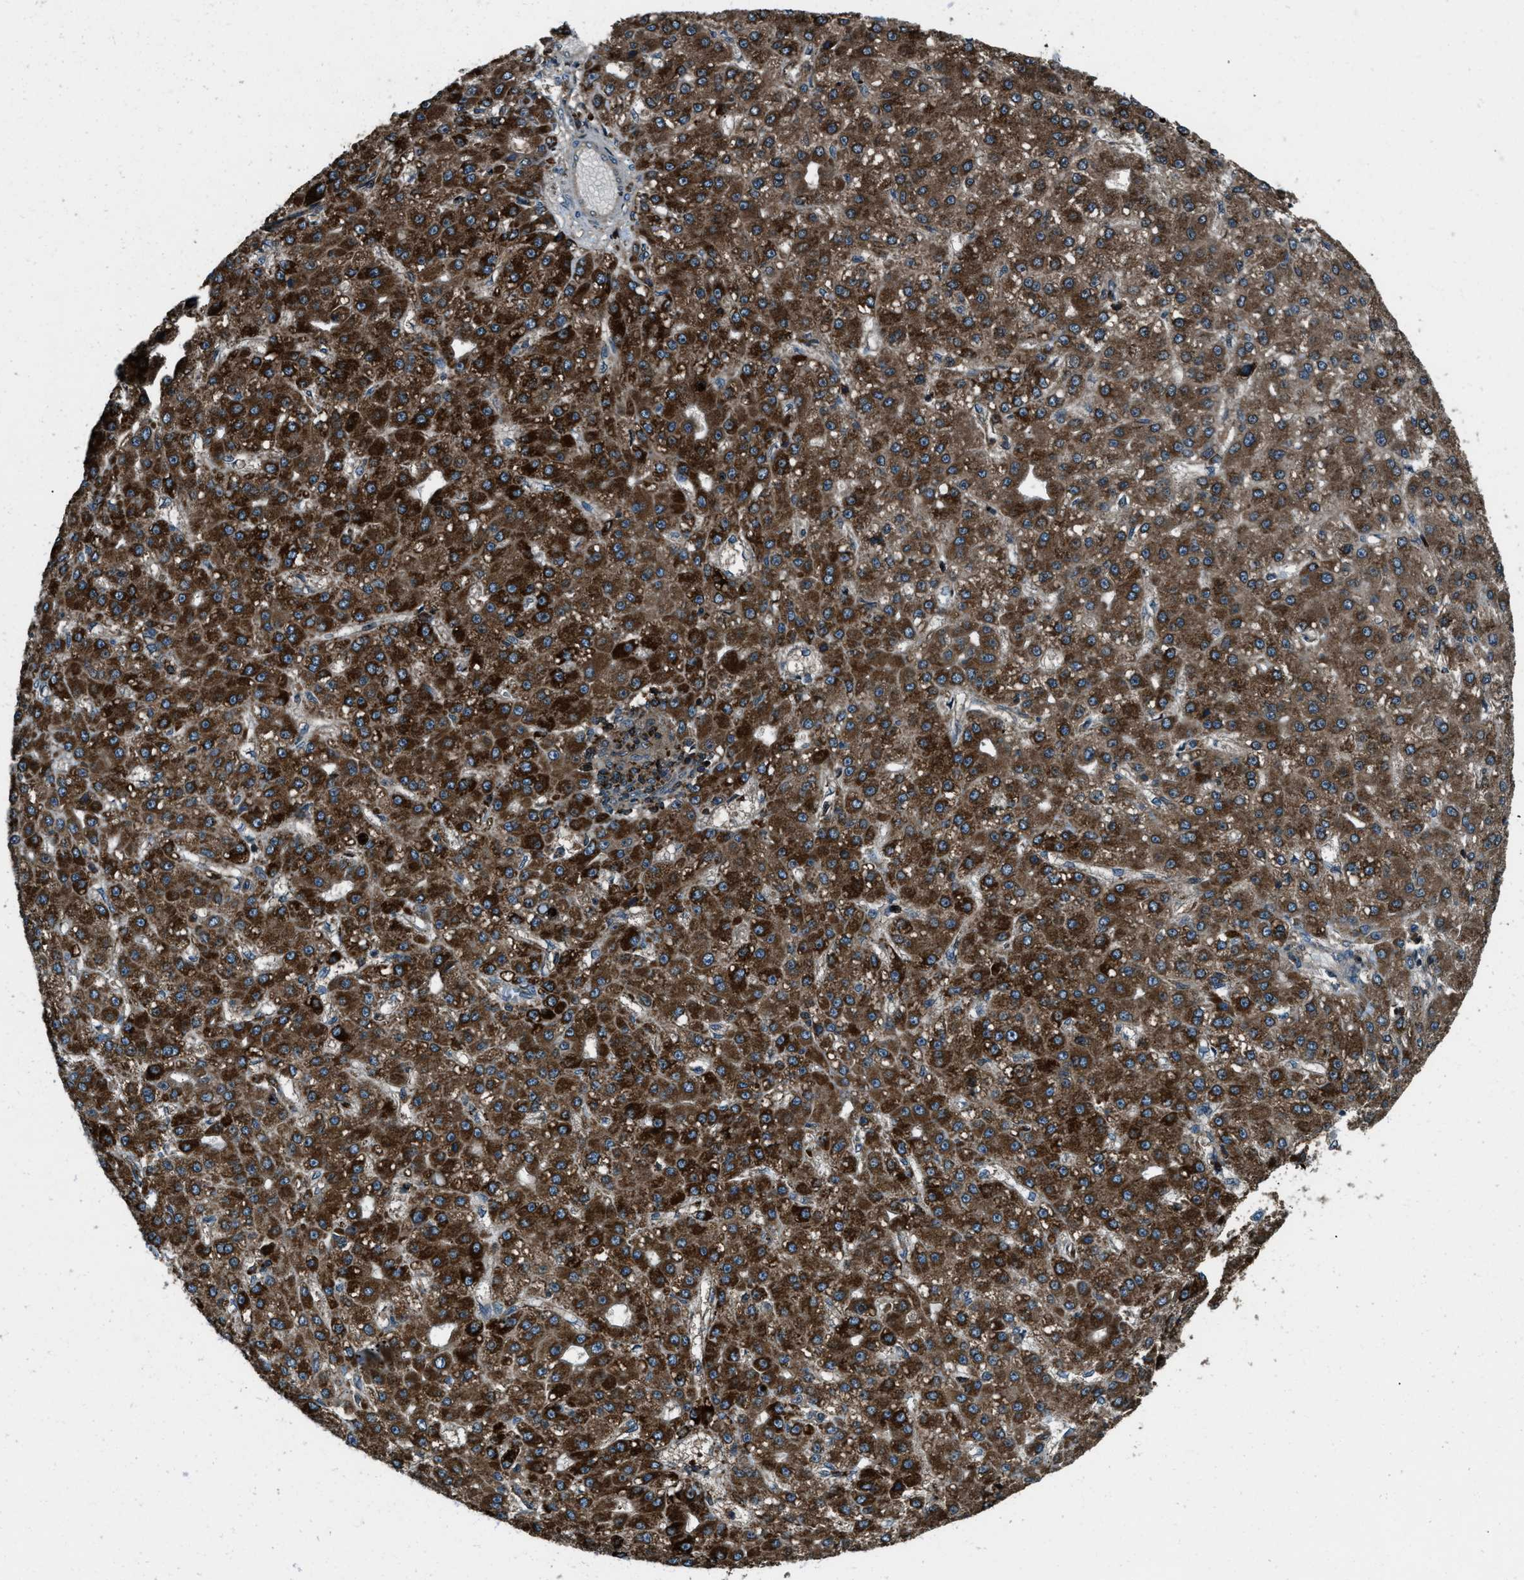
{"staining": {"intensity": "strong", "quantity": ">75%", "location": "cytoplasmic/membranous"}, "tissue": "liver cancer", "cell_type": "Tumor cells", "image_type": "cancer", "snomed": [{"axis": "morphology", "description": "Carcinoma, Hepatocellular, NOS"}, {"axis": "topography", "description": "Liver"}], "caption": "A histopathology image showing strong cytoplasmic/membranous staining in about >75% of tumor cells in hepatocellular carcinoma (liver), as visualized by brown immunohistochemical staining.", "gene": "SNX30", "patient": {"sex": "male", "age": 67}}